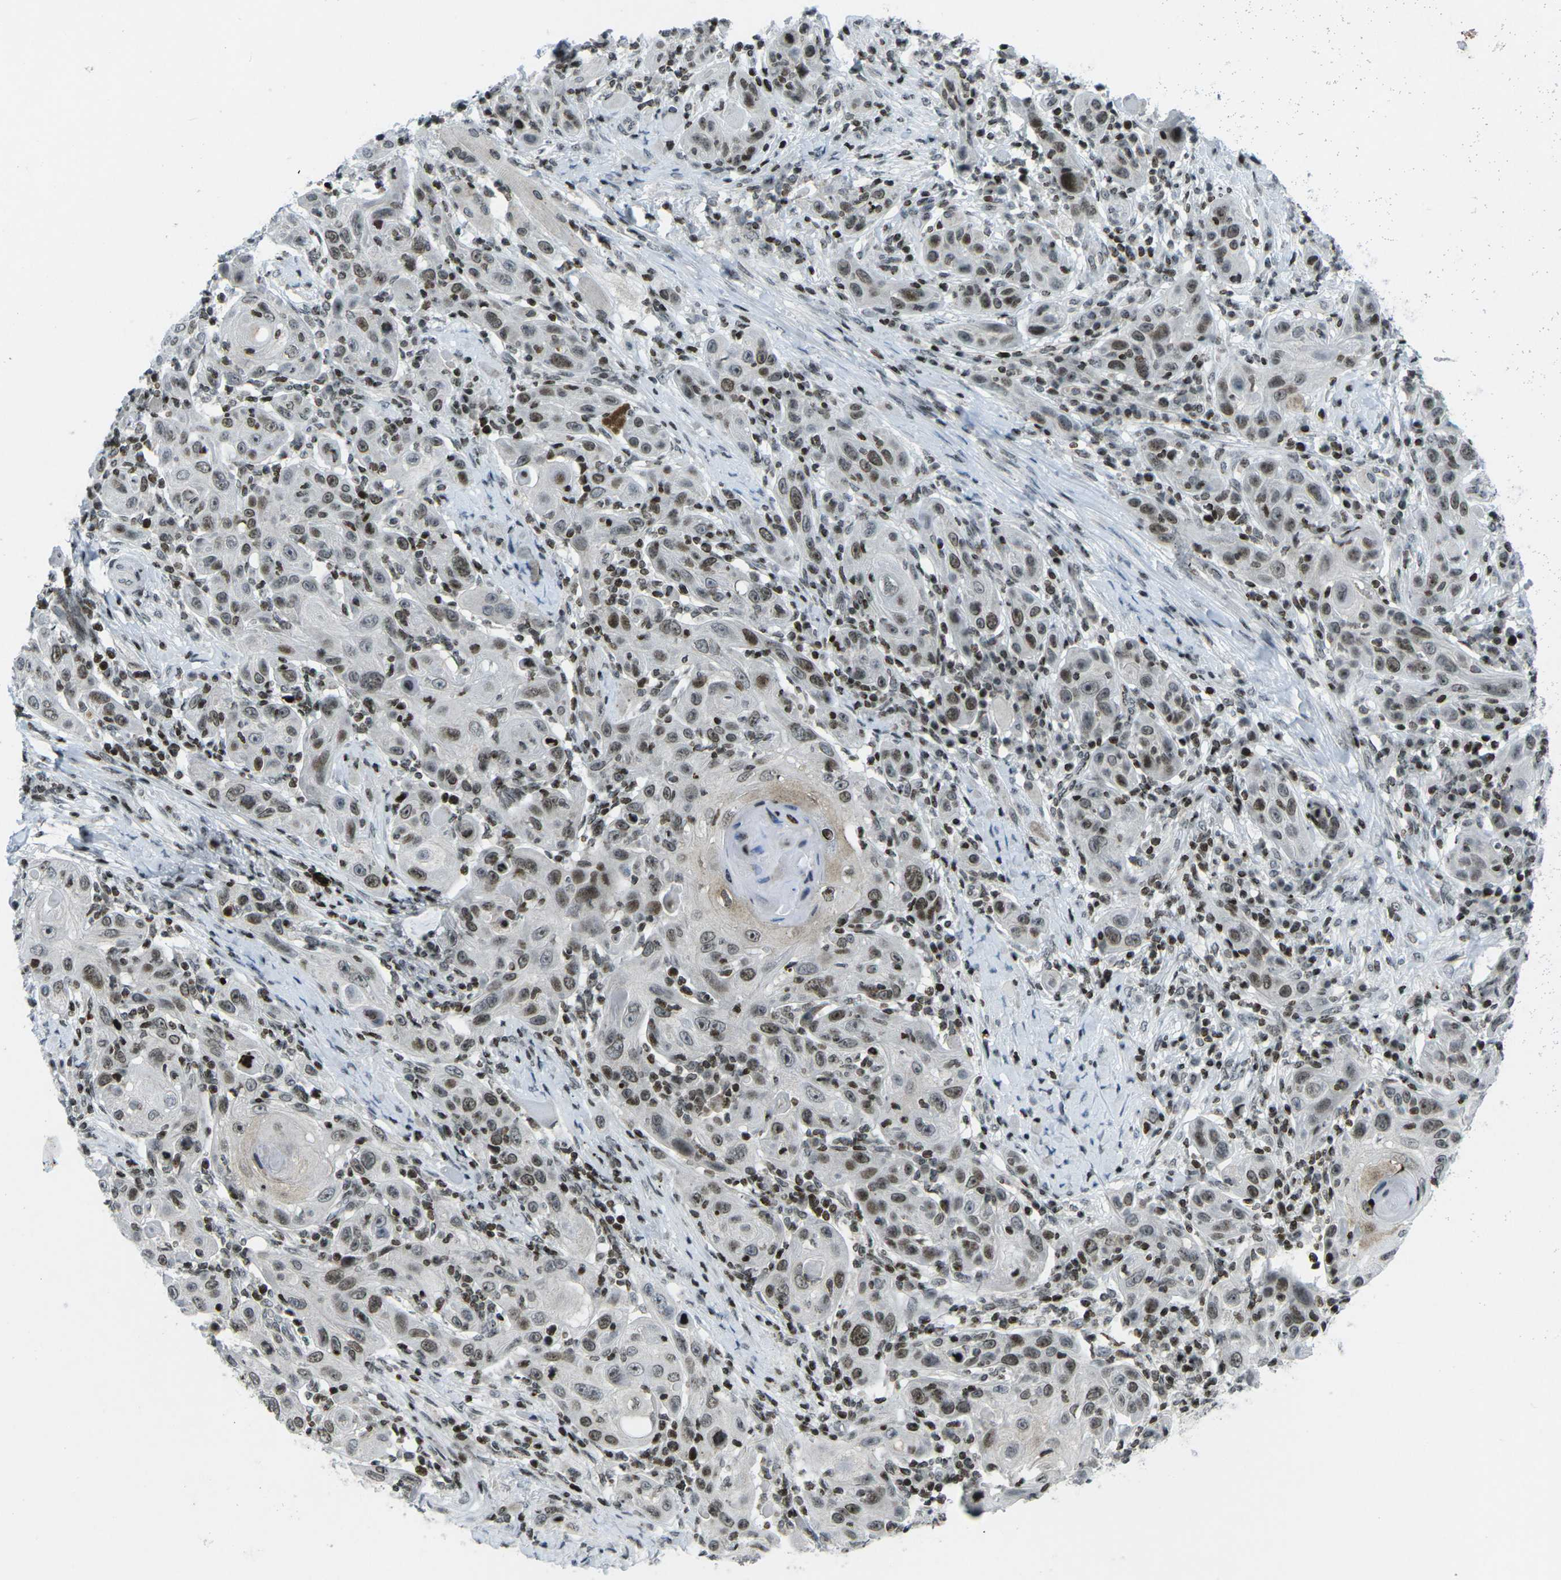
{"staining": {"intensity": "moderate", "quantity": "25%-75%", "location": "nuclear"}, "tissue": "skin cancer", "cell_type": "Tumor cells", "image_type": "cancer", "snomed": [{"axis": "morphology", "description": "Squamous cell carcinoma, NOS"}, {"axis": "topography", "description": "Skin"}], "caption": "Skin cancer (squamous cell carcinoma) stained for a protein shows moderate nuclear positivity in tumor cells. (DAB (3,3'-diaminobenzidine) IHC, brown staining for protein, blue staining for nuclei).", "gene": "EME1", "patient": {"sex": "female", "age": 88}}